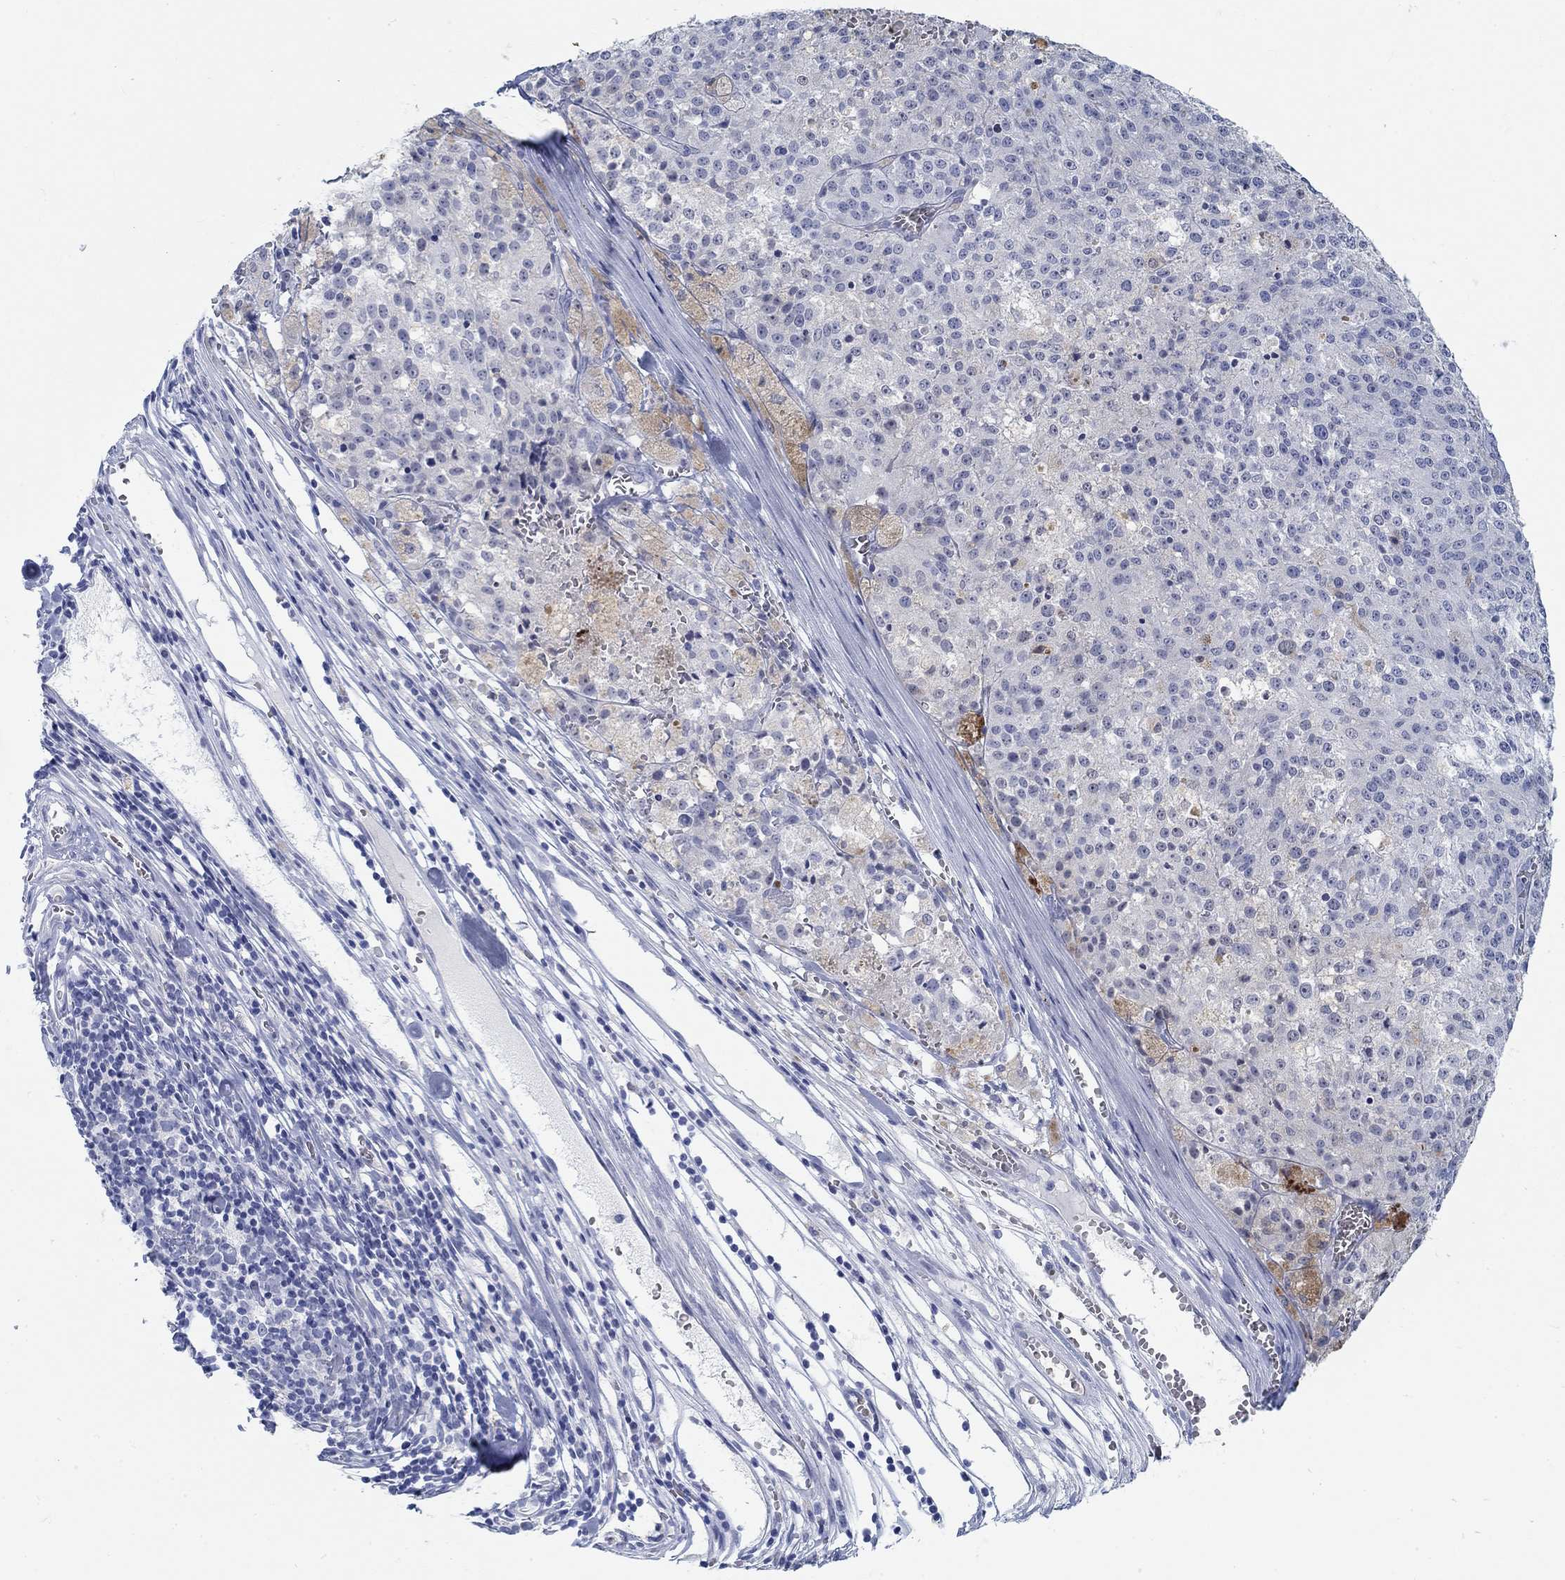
{"staining": {"intensity": "negative", "quantity": "none", "location": "none"}, "tissue": "melanoma", "cell_type": "Tumor cells", "image_type": "cancer", "snomed": [{"axis": "morphology", "description": "Malignant melanoma, Metastatic site"}, {"axis": "topography", "description": "Lymph node"}], "caption": "Human melanoma stained for a protein using immunohistochemistry reveals no positivity in tumor cells.", "gene": "GRIA3", "patient": {"sex": "female", "age": 64}}